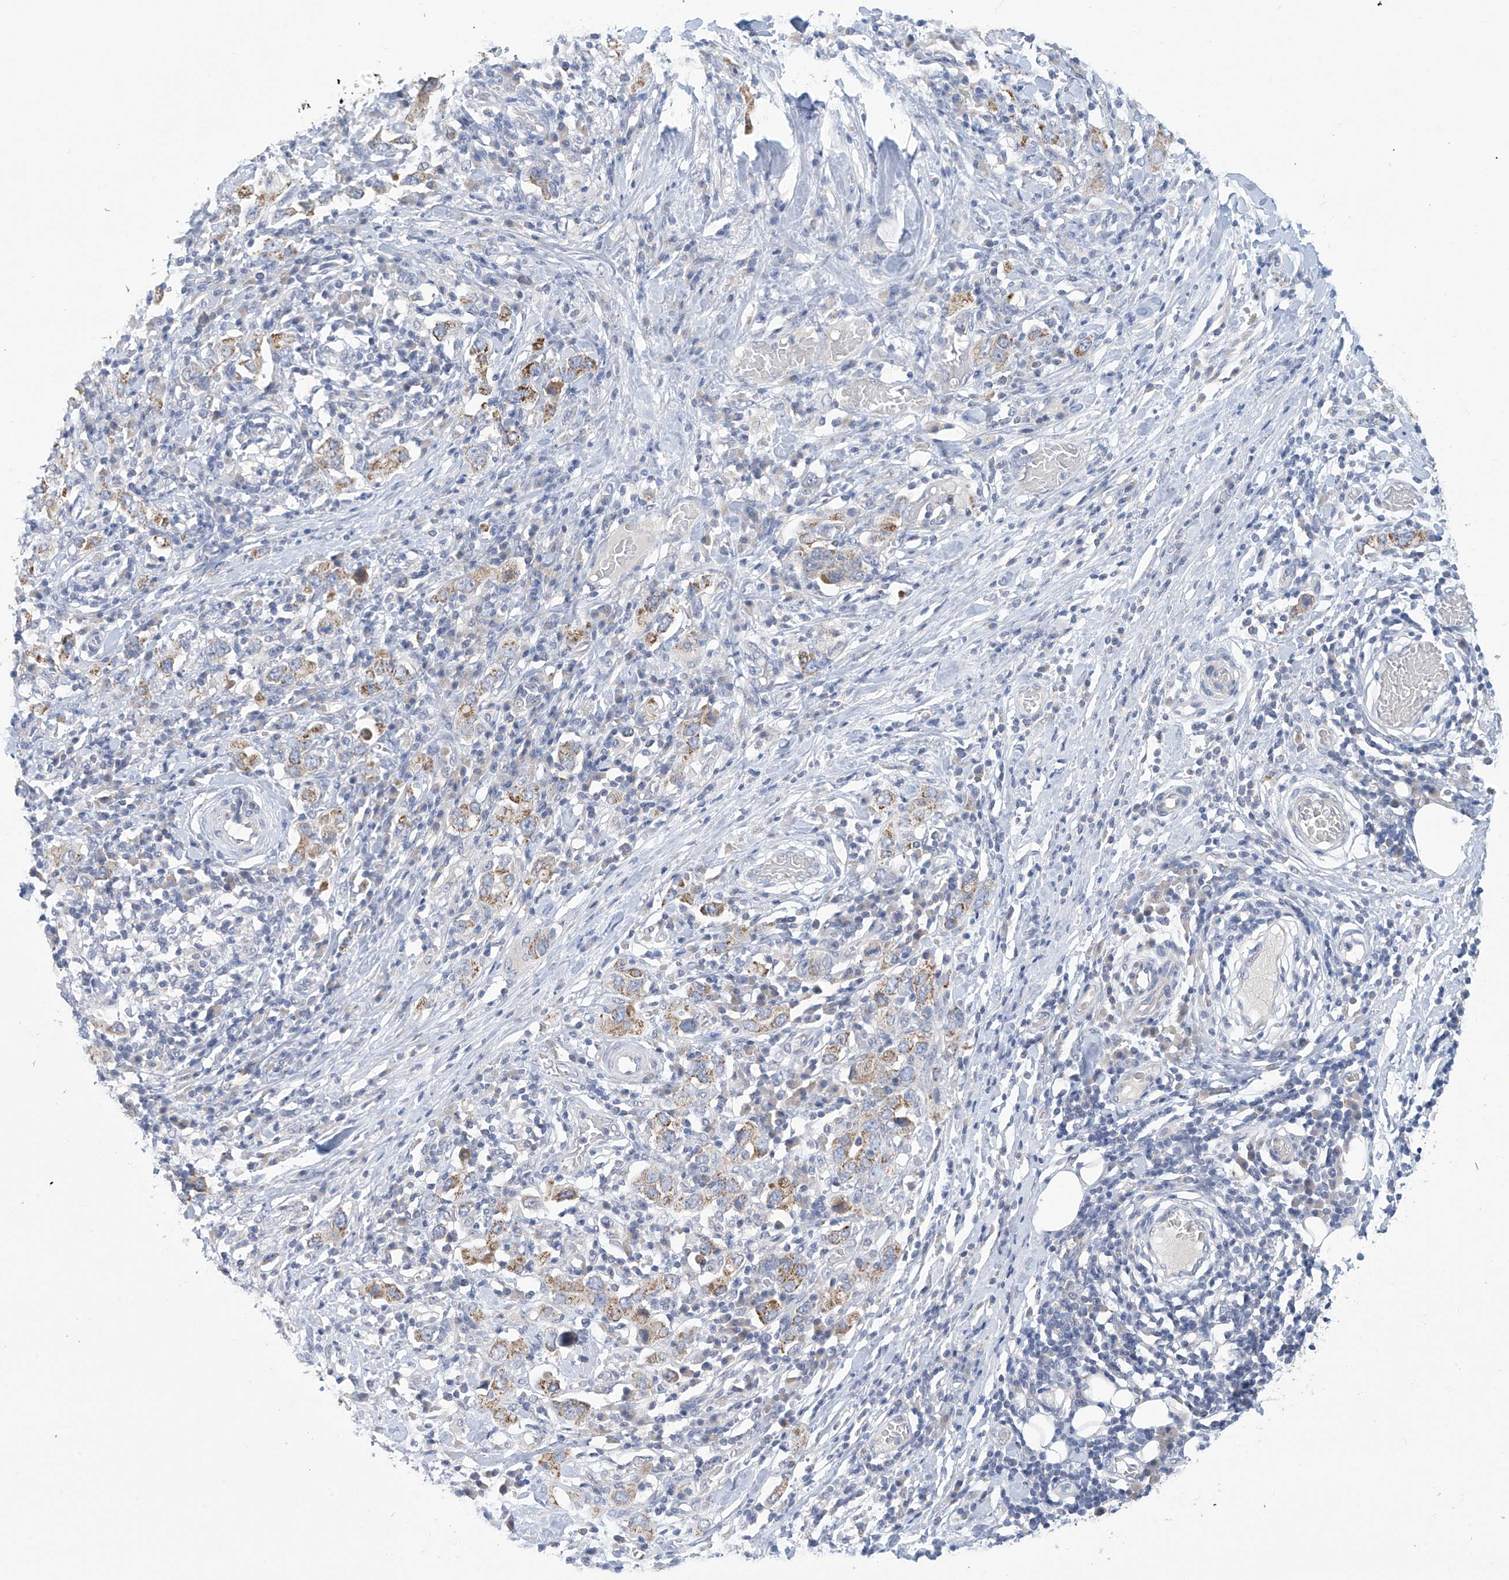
{"staining": {"intensity": "moderate", "quantity": ">75%", "location": "cytoplasmic/membranous"}, "tissue": "stomach cancer", "cell_type": "Tumor cells", "image_type": "cancer", "snomed": [{"axis": "morphology", "description": "Adenocarcinoma, NOS"}, {"axis": "topography", "description": "Stomach, upper"}], "caption": "Stomach cancer (adenocarcinoma) stained with a brown dye demonstrates moderate cytoplasmic/membranous positive expression in about >75% of tumor cells.", "gene": "IBA57", "patient": {"sex": "male", "age": 62}}